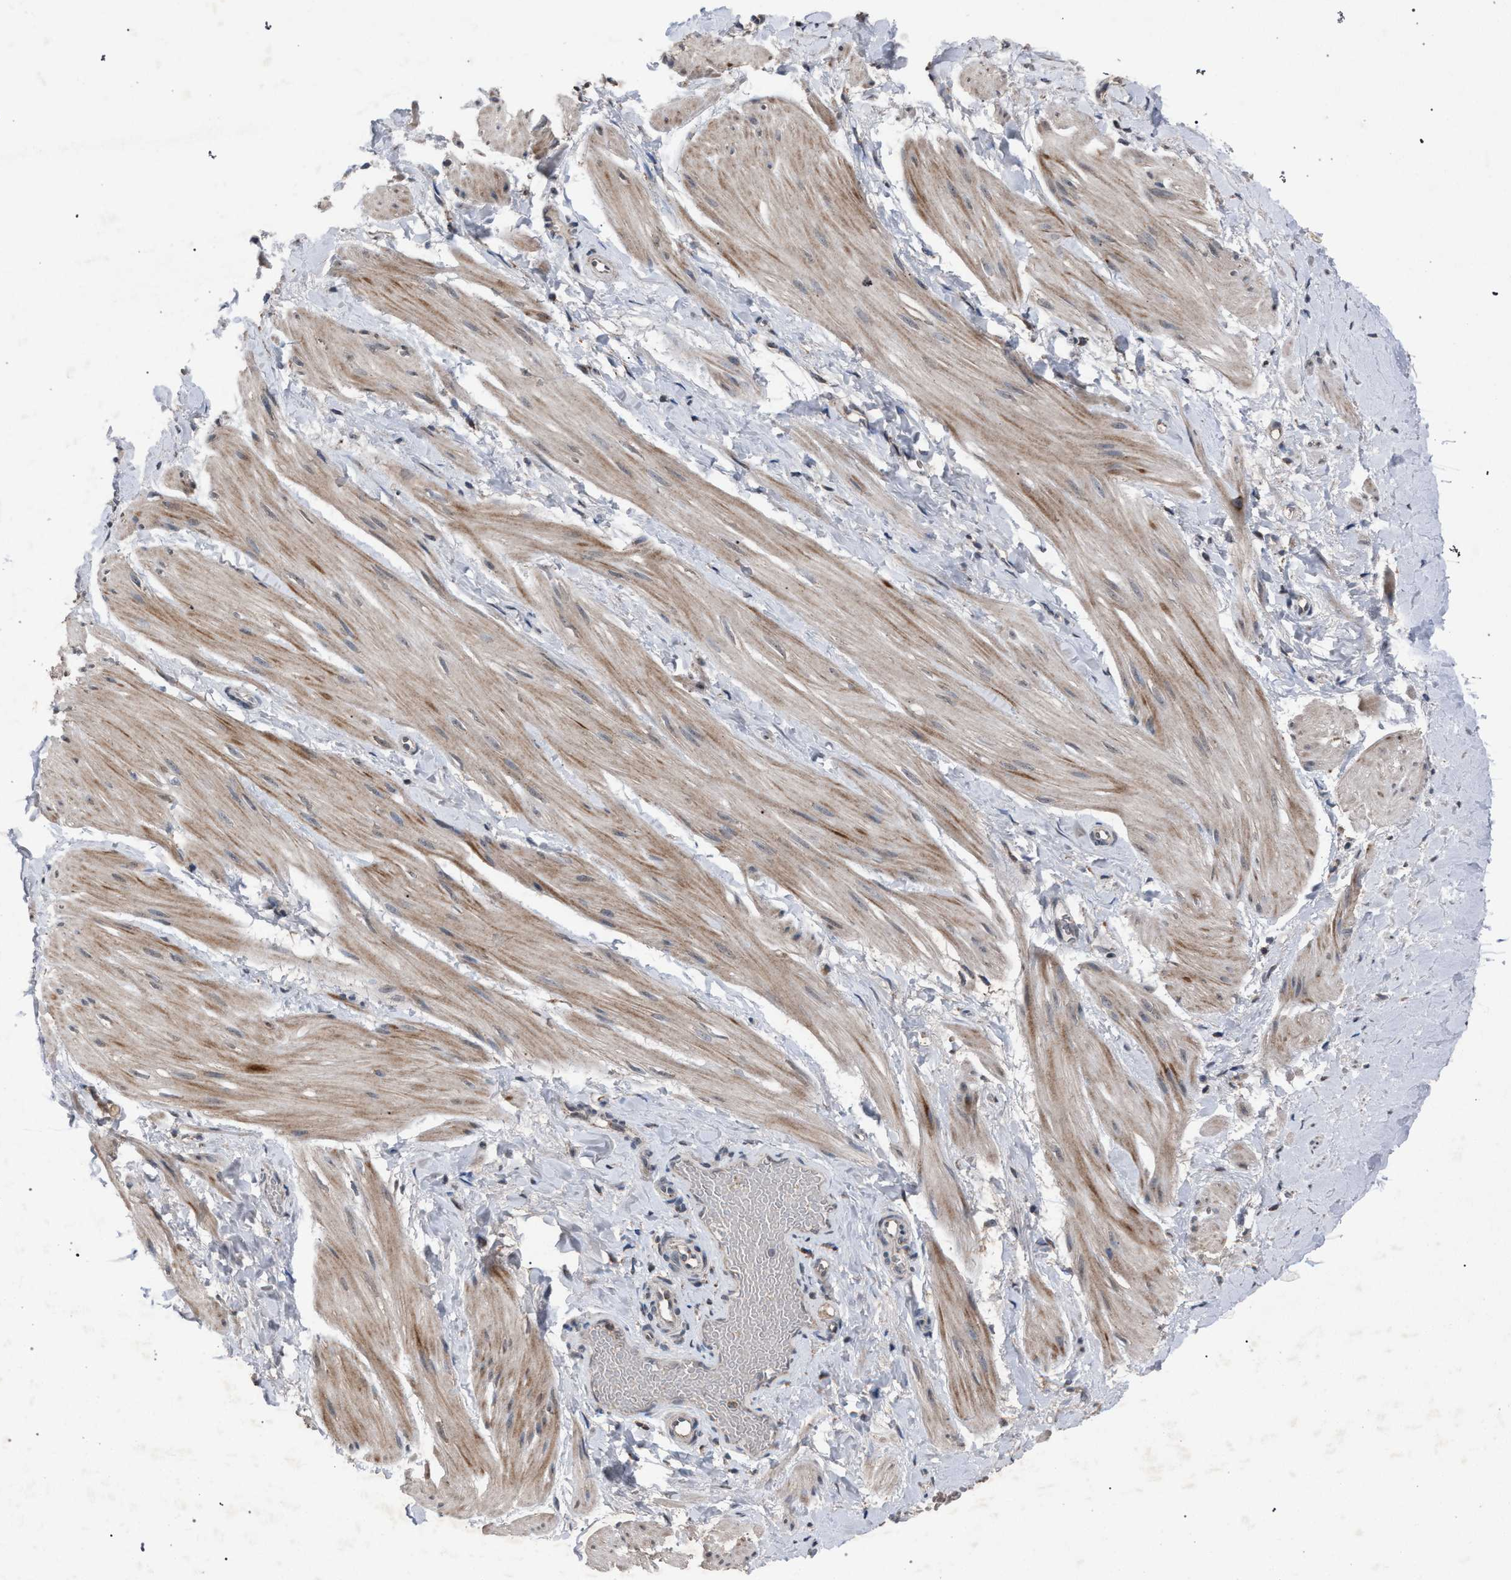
{"staining": {"intensity": "moderate", "quantity": ">75%", "location": "cytoplasmic/membranous"}, "tissue": "smooth muscle", "cell_type": "Smooth muscle cells", "image_type": "normal", "snomed": [{"axis": "morphology", "description": "Normal tissue, NOS"}, {"axis": "topography", "description": "Smooth muscle"}], "caption": "Protein staining of benign smooth muscle exhibits moderate cytoplasmic/membranous staining in about >75% of smooth muscle cells. (DAB IHC with brightfield microscopy, high magnification).", "gene": "HSD17B4", "patient": {"sex": "male", "age": 16}}